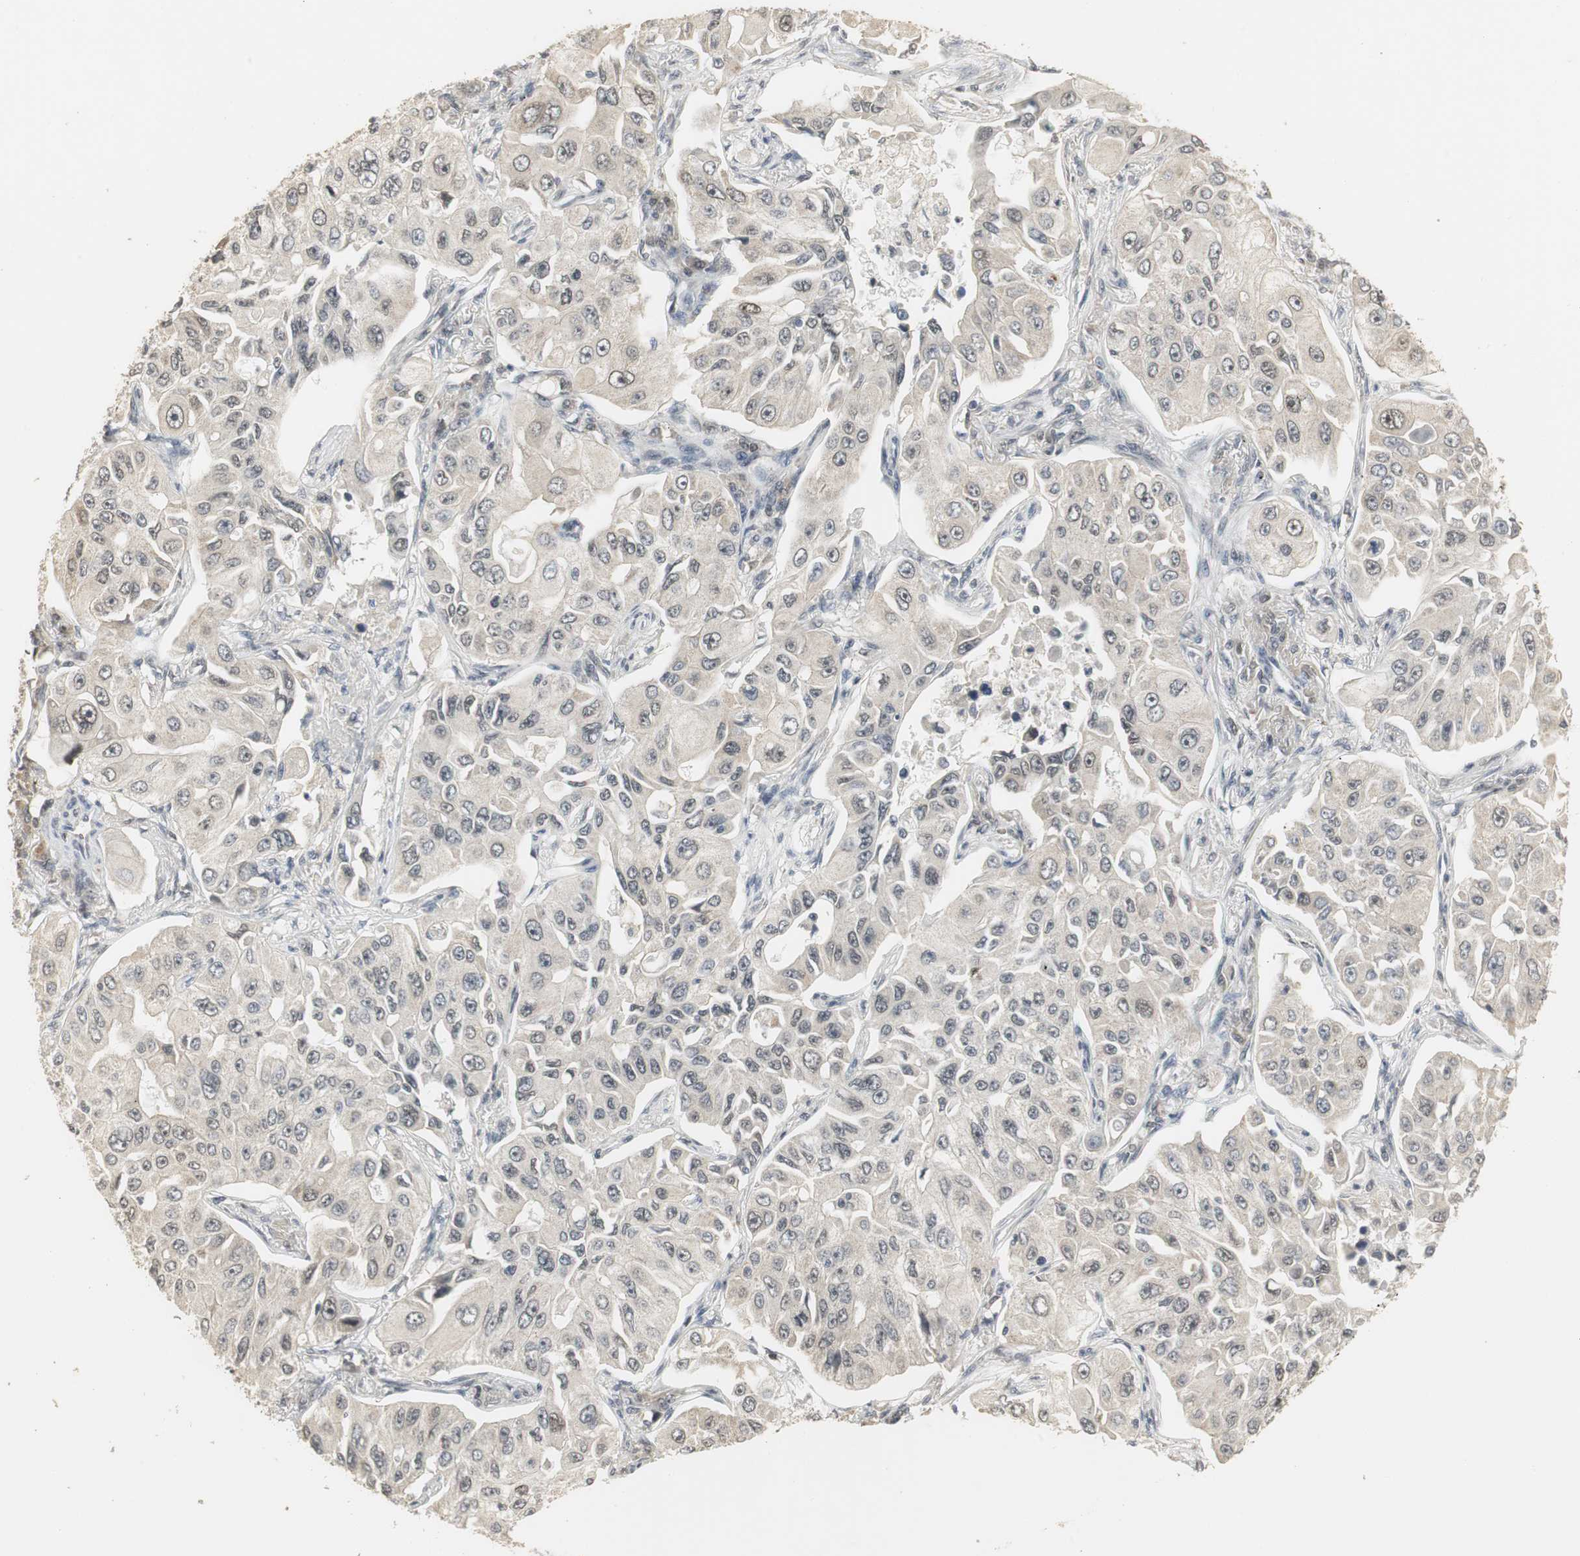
{"staining": {"intensity": "negative", "quantity": "none", "location": "none"}, "tissue": "lung cancer", "cell_type": "Tumor cells", "image_type": "cancer", "snomed": [{"axis": "morphology", "description": "Adenocarcinoma, NOS"}, {"axis": "topography", "description": "Lung"}], "caption": "A histopathology image of adenocarcinoma (lung) stained for a protein demonstrates no brown staining in tumor cells.", "gene": "ELOA", "patient": {"sex": "male", "age": 84}}